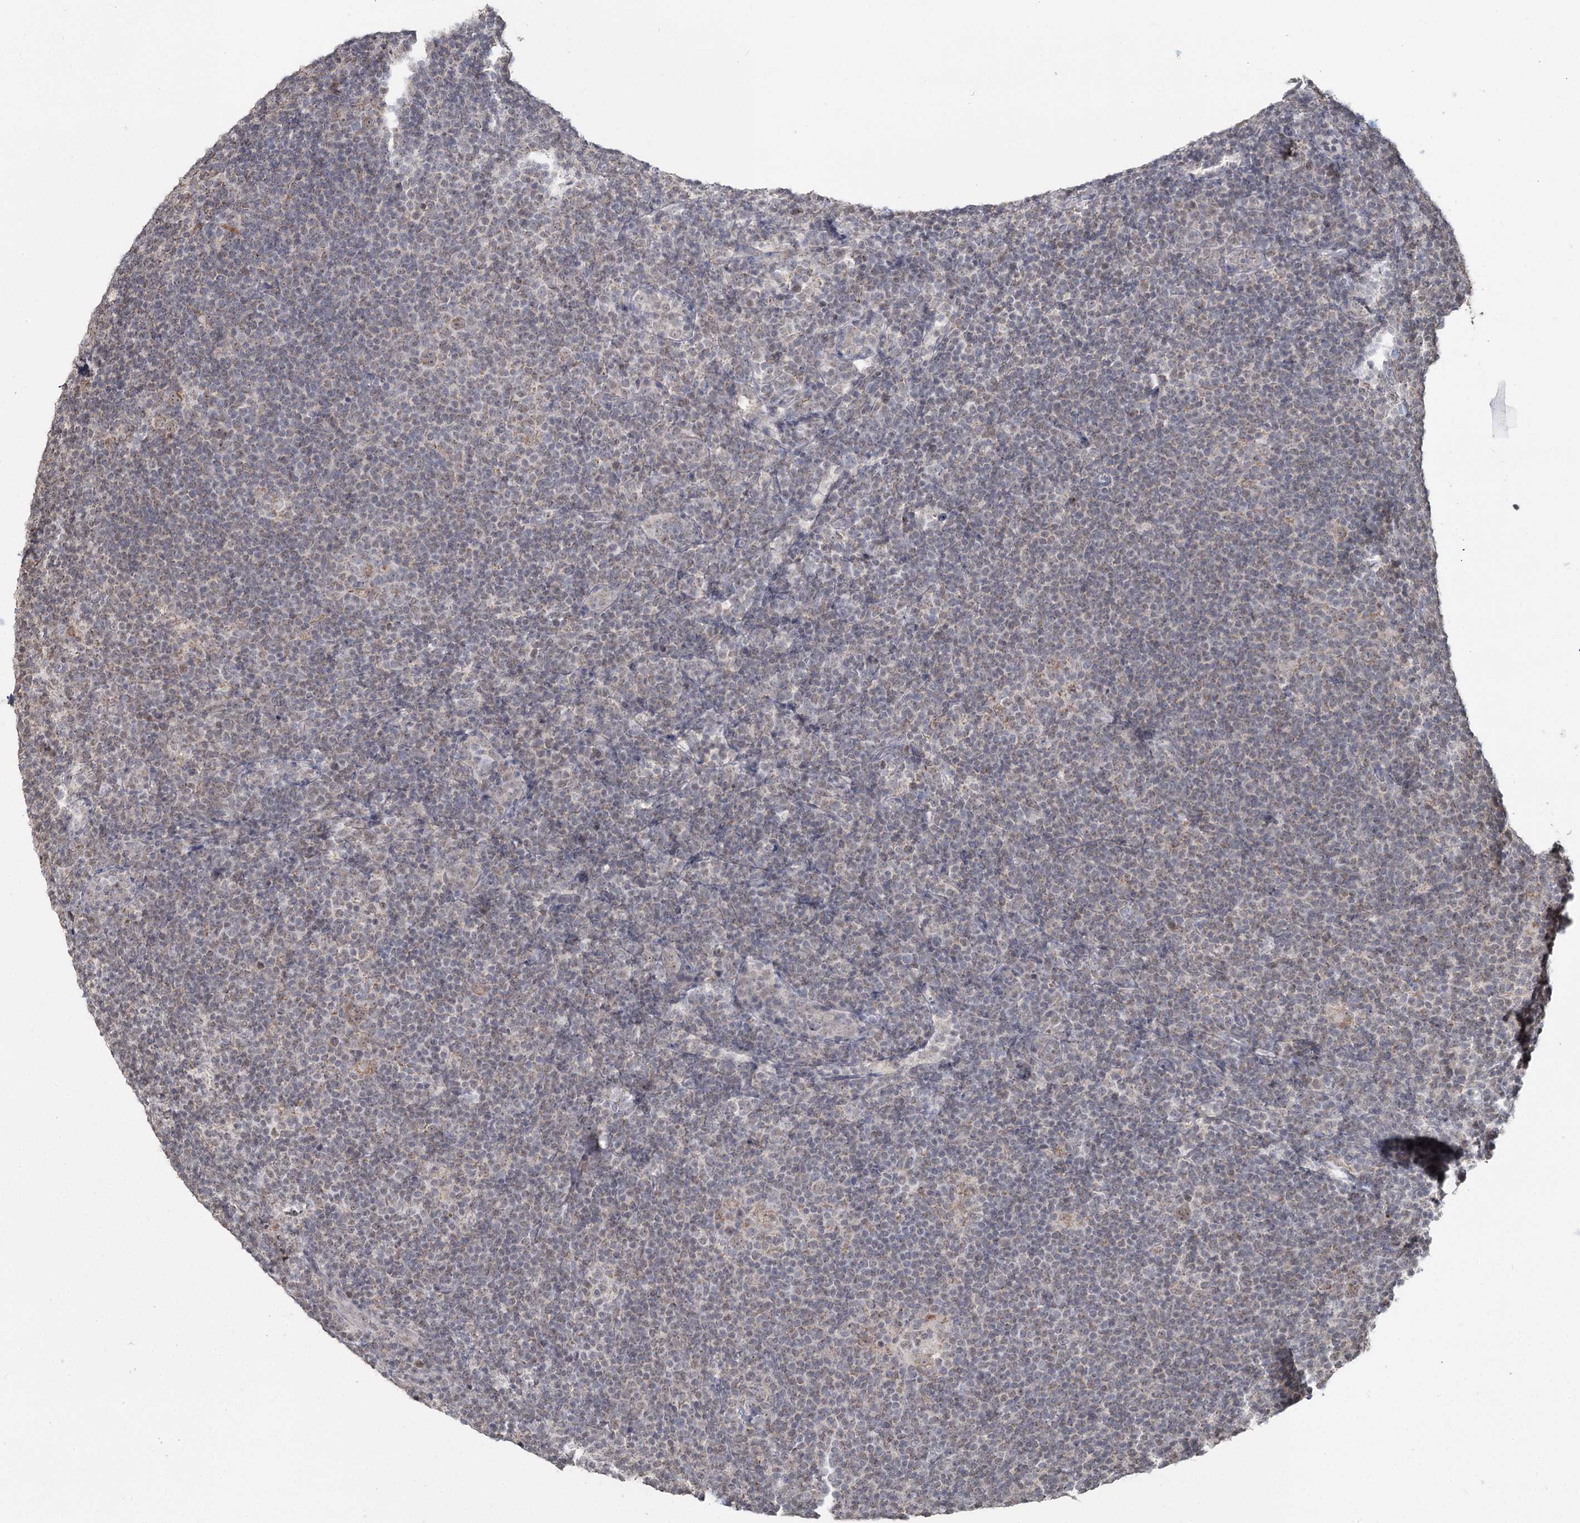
{"staining": {"intensity": "weak", "quantity": "25%-75%", "location": "cytoplasmic/membranous,nuclear"}, "tissue": "lymphoma", "cell_type": "Tumor cells", "image_type": "cancer", "snomed": [{"axis": "morphology", "description": "Hodgkin's disease, NOS"}, {"axis": "topography", "description": "Lymph node"}], "caption": "IHC of Hodgkin's disease exhibits low levels of weak cytoplasmic/membranous and nuclear staining in about 25%-75% of tumor cells.", "gene": "PDHX", "patient": {"sex": "female", "age": 57}}